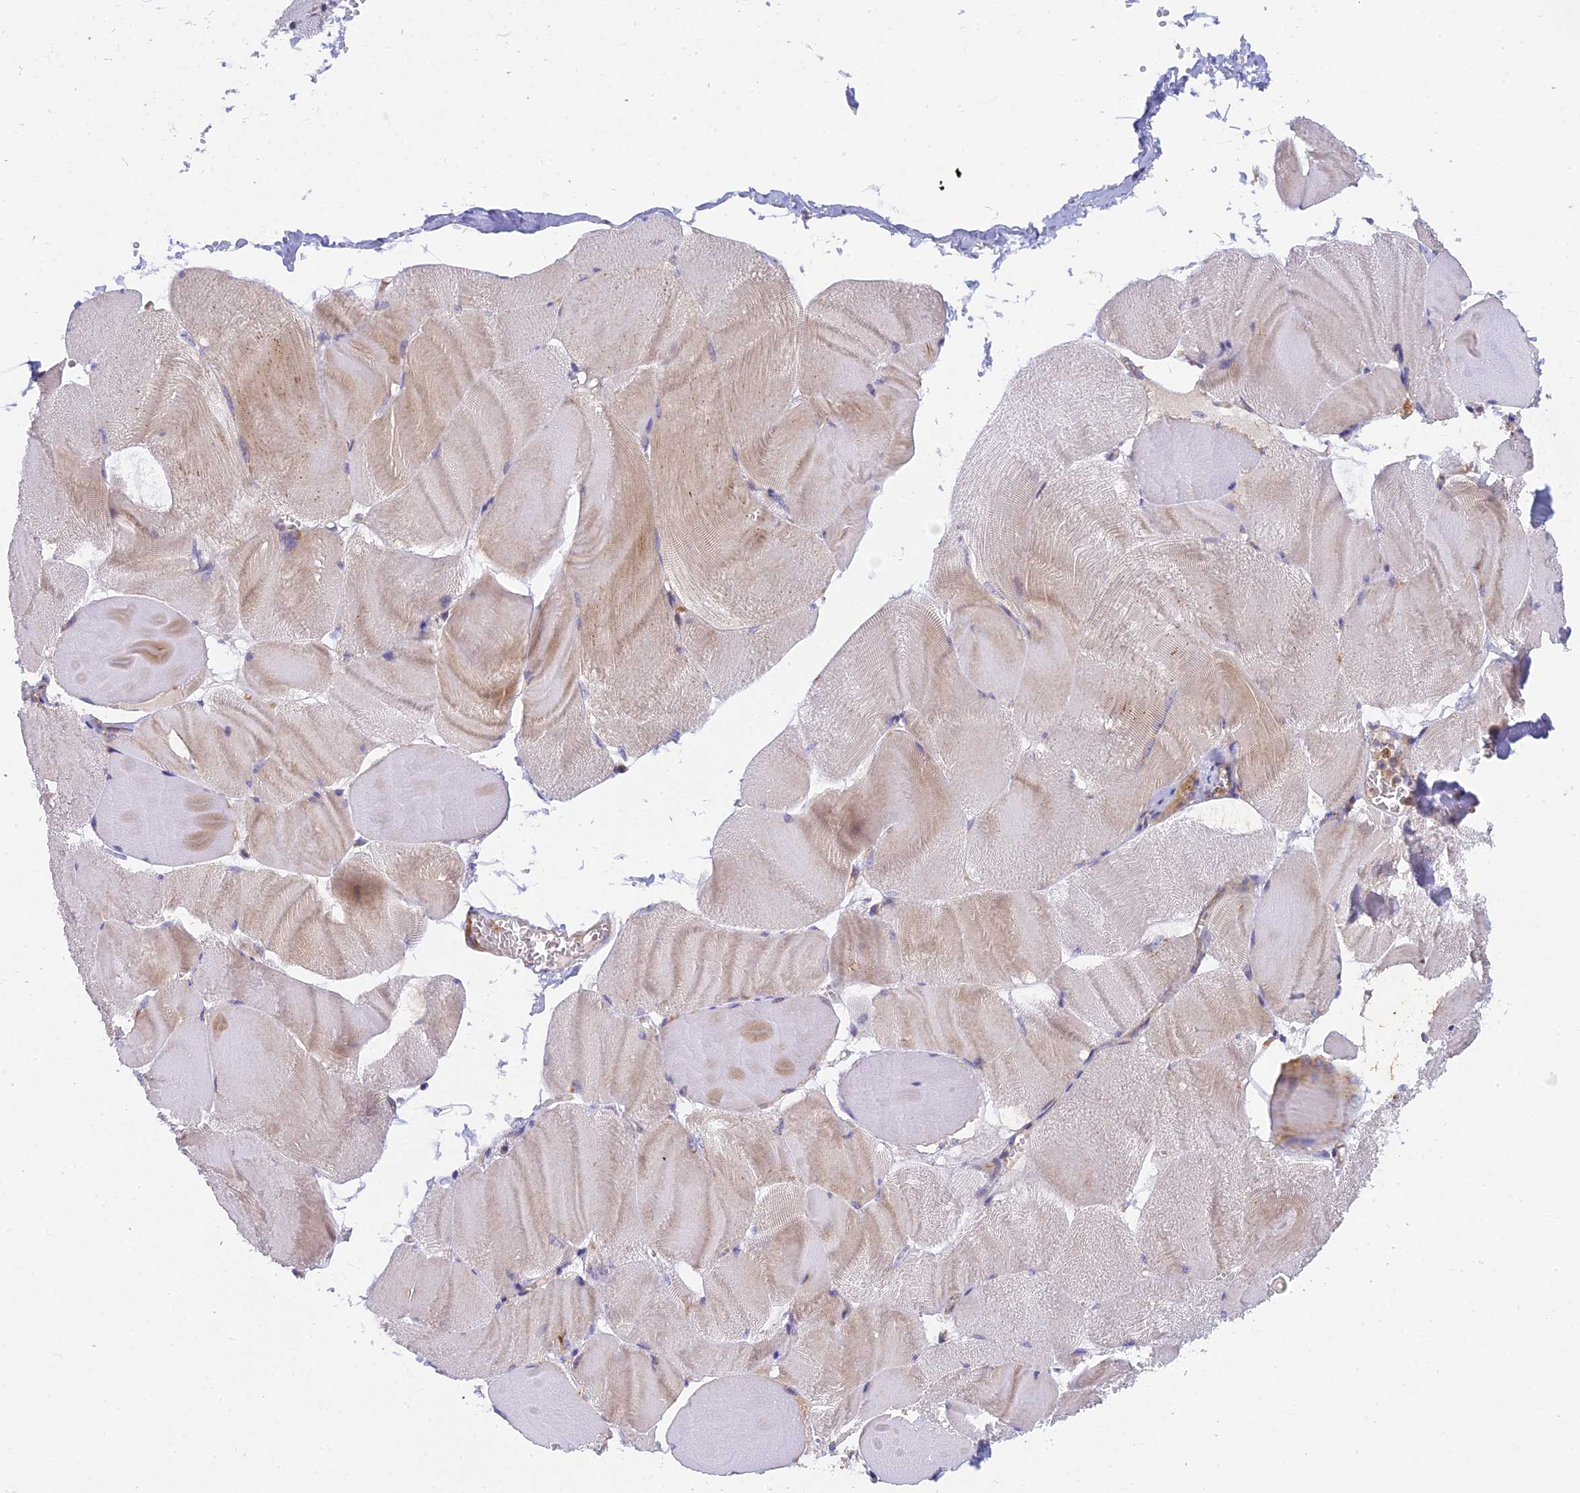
{"staining": {"intensity": "moderate", "quantity": "25%-75%", "location": "cytoplasmic/membranous"}, "tissue": "skeletal muscle", "cell_type": "Myocytes", "image_type": "normal", "snomed": [{"axis": "morphology", "description": "Normal tissue, NOS"}, {"axis": "morphology", "description": "Basal cell carcinoma"}, {"axis": "topography", "description": "Skeletal muscle"}], "caption": "This is an image of immunohistochemistry (IHC) staining of normal skeletal muscle, which shows moderate staining in the cytoplasmic/membranous of myocytes.", "gene": "CLCN7", "patient": {"sex": "female", "age": 64}}